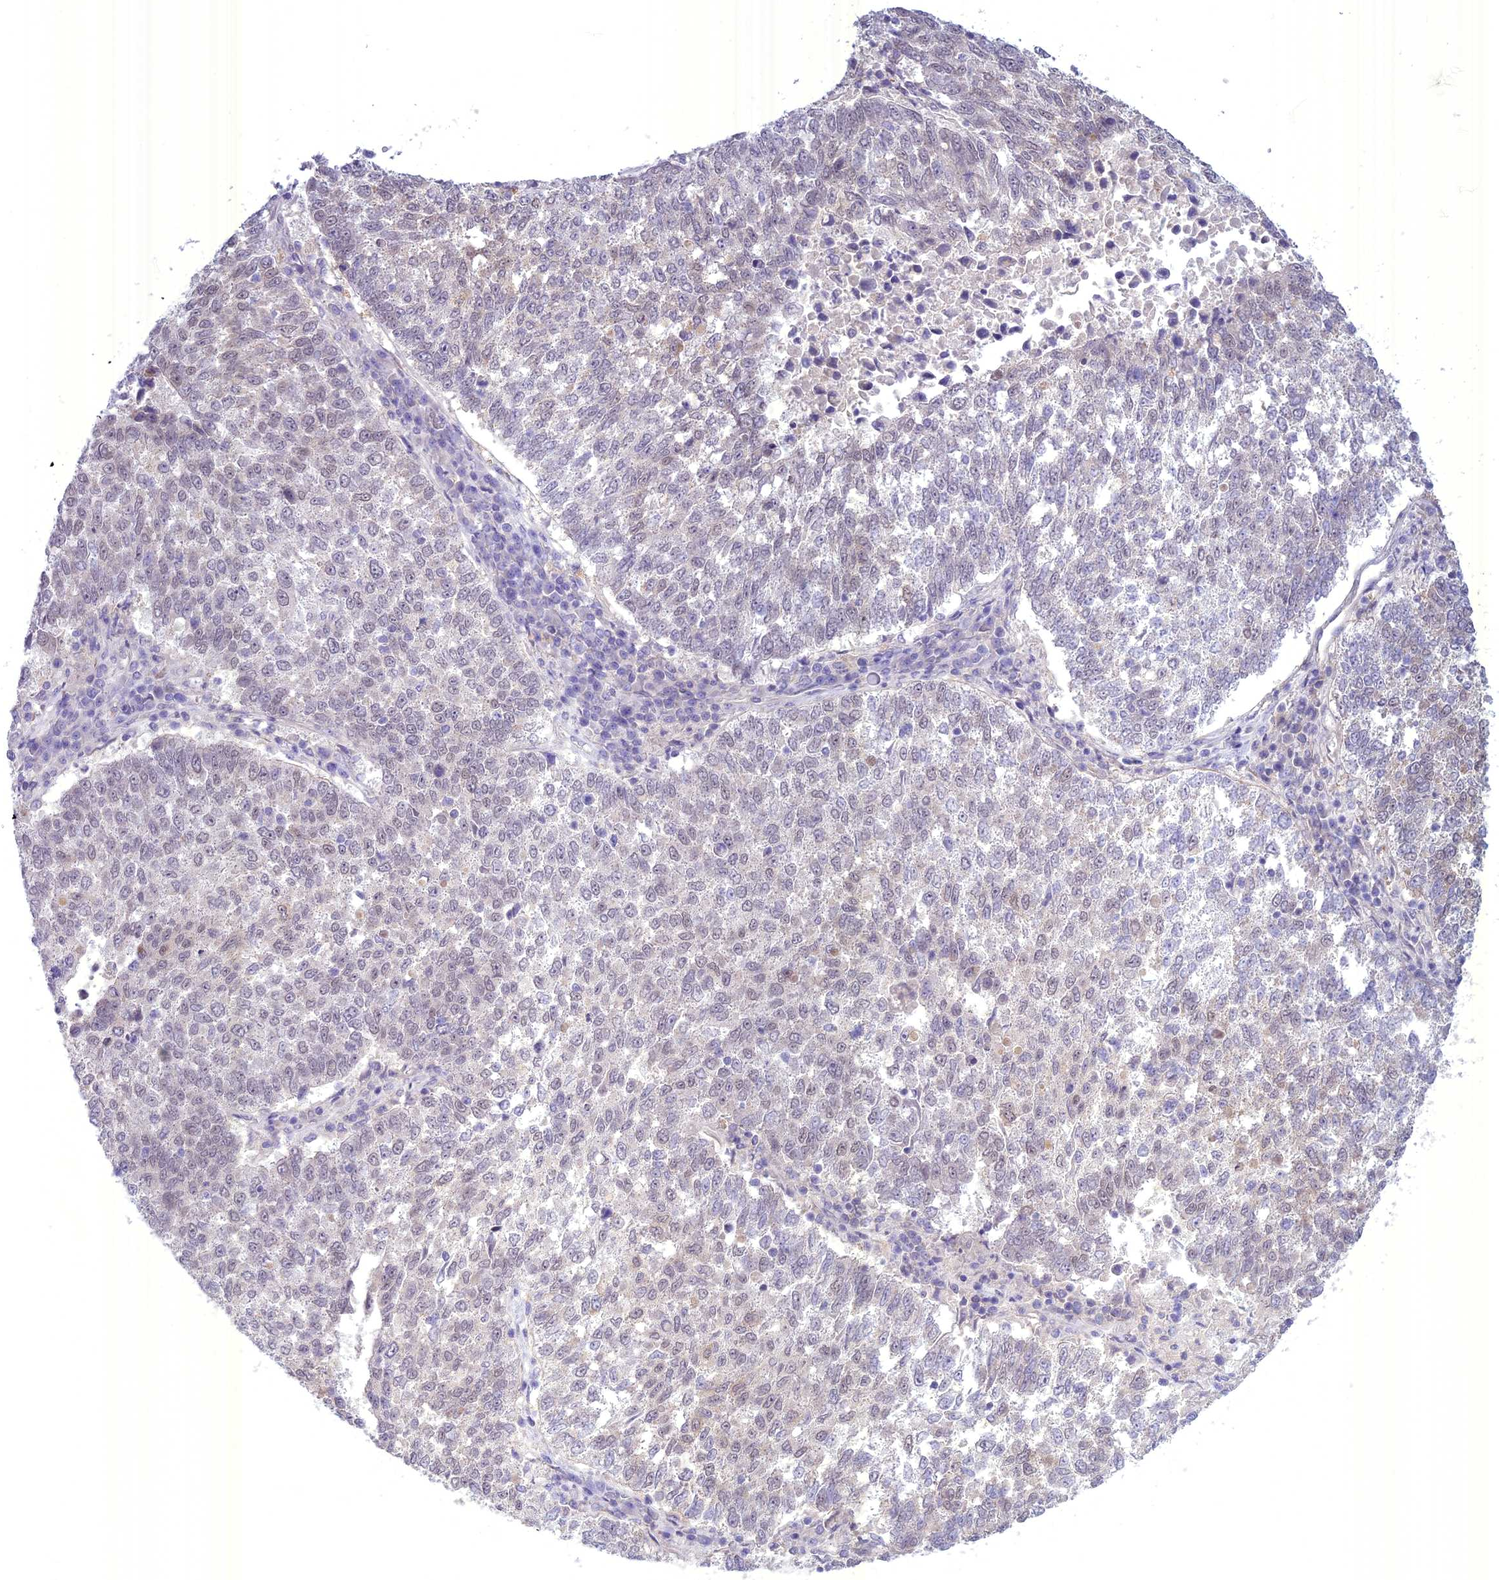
{"staining": {"intensity": "negative", "quantity": "none", "location": "none"}, "tissue": "lung cancer", "cell_type": "Tumor cells", "image_type": "cancer", "snomed": [{"axis": "morphology", "description": "Squamous cell carcinoma, NOS"}, {"axis": "topography", "description": "Lung"}], "caption": "Histopathology image shows no protein expression in tumor cells of squamous cell carcinoma (lung) tissue. (DAB (3,3'-diaminobenzidine) immunohistochemistry visualized using brightfield microscopy, high magnification).", "gene": "SPHKAP", "patient": {"sex": "male", "age": 73}}